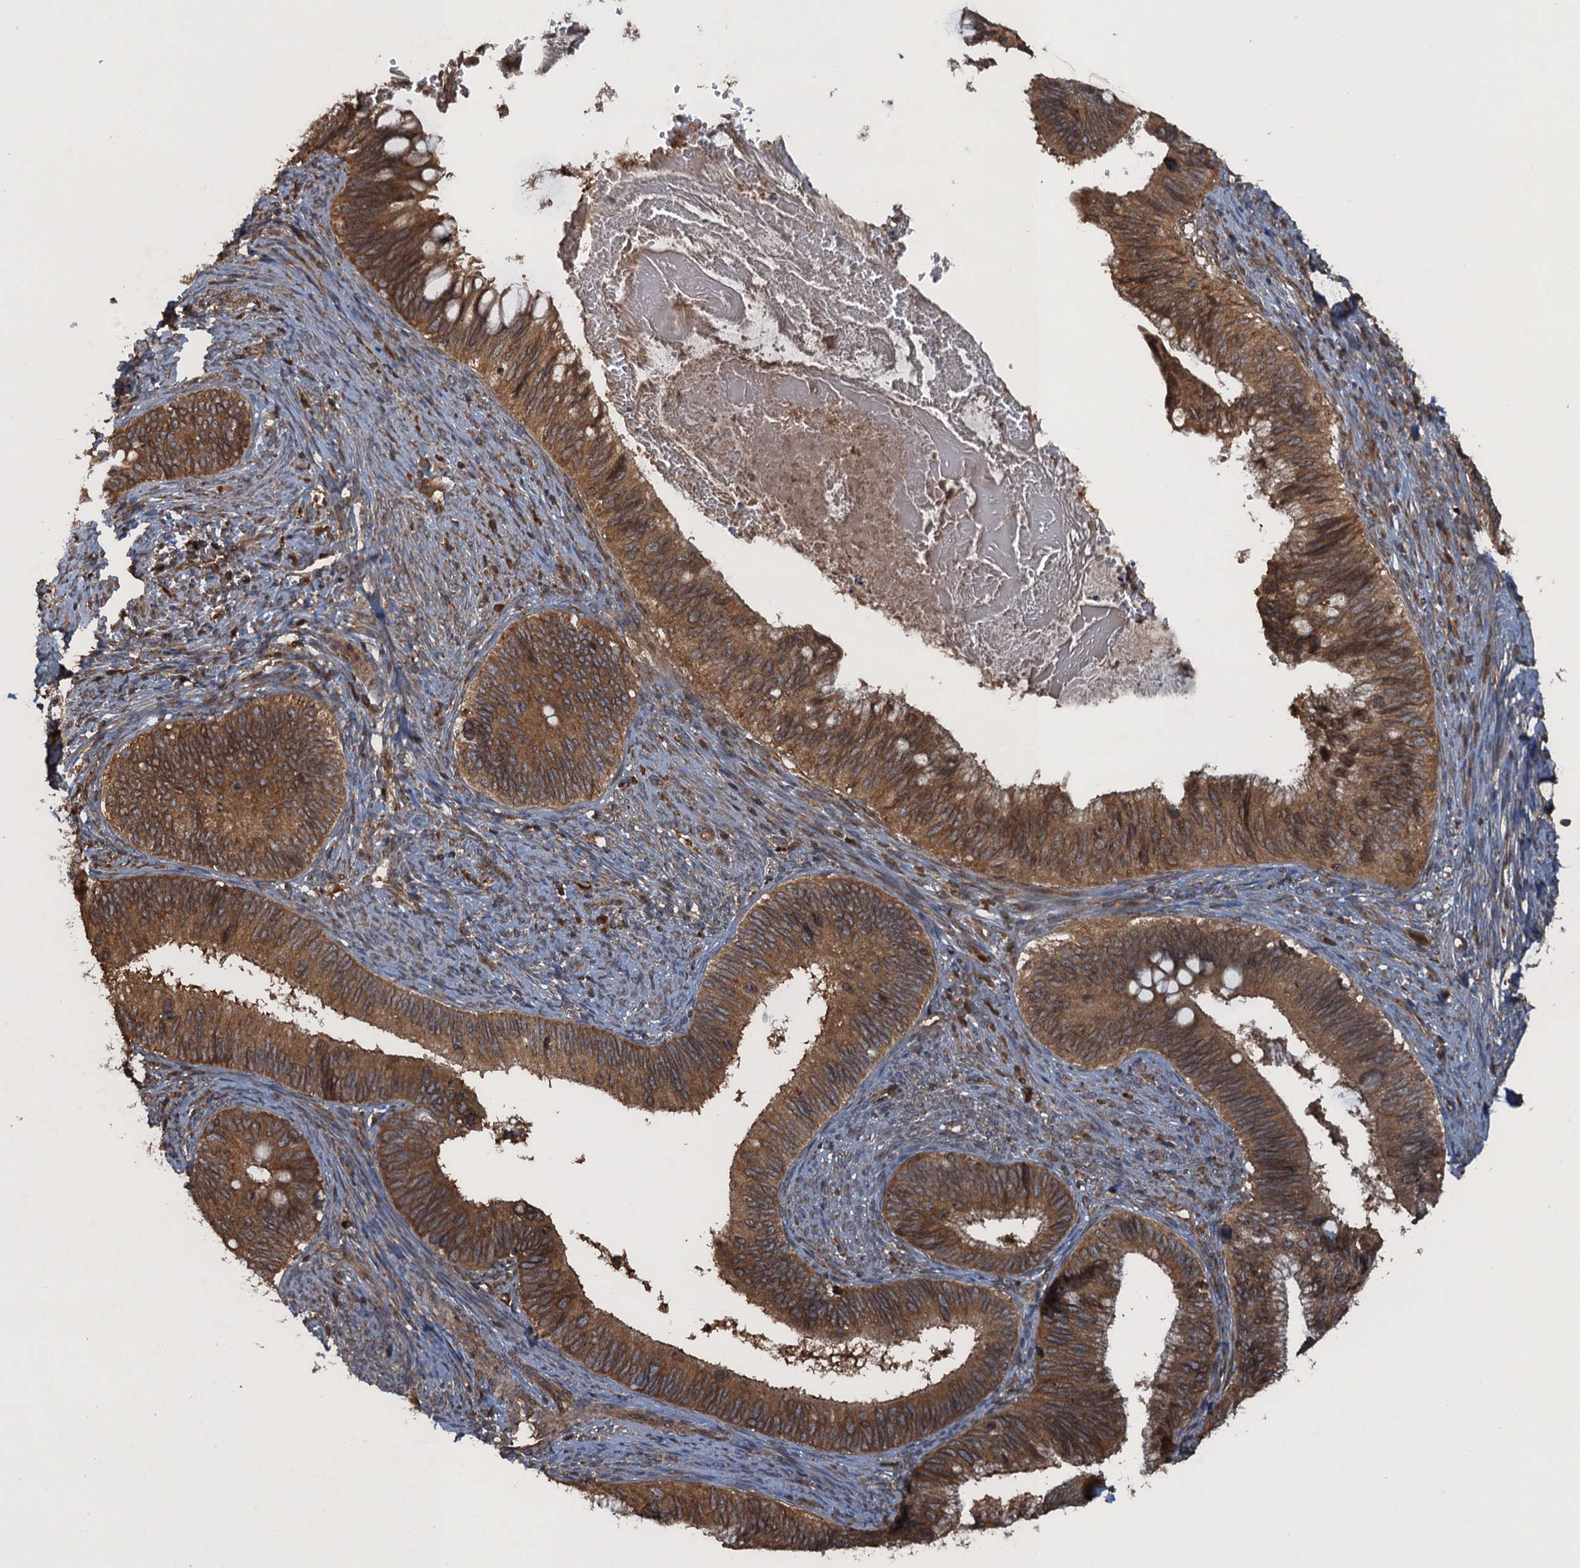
{"staining": {"intensity": "moderate", "quantity": ">75%", "location": "cytoplasmic/membranous"}, "tissue": "cervical cancer", "cell_type": "Tumor cells", "image_type": "cancer", "snomed": [{"axis": "morphology", "description": "Adenocarcinoma, NOS"}, {"axis": "topography", "description": "Cervix"}], "caption": "Tumor cells demonstrate medium levels of moderate cytoplasmic/membranous positivity in about >75% of cells in human cervical cancer (adenocarcinoma).", "gene": "GLE1", "patient": {"sex": "female", "age": 42}}